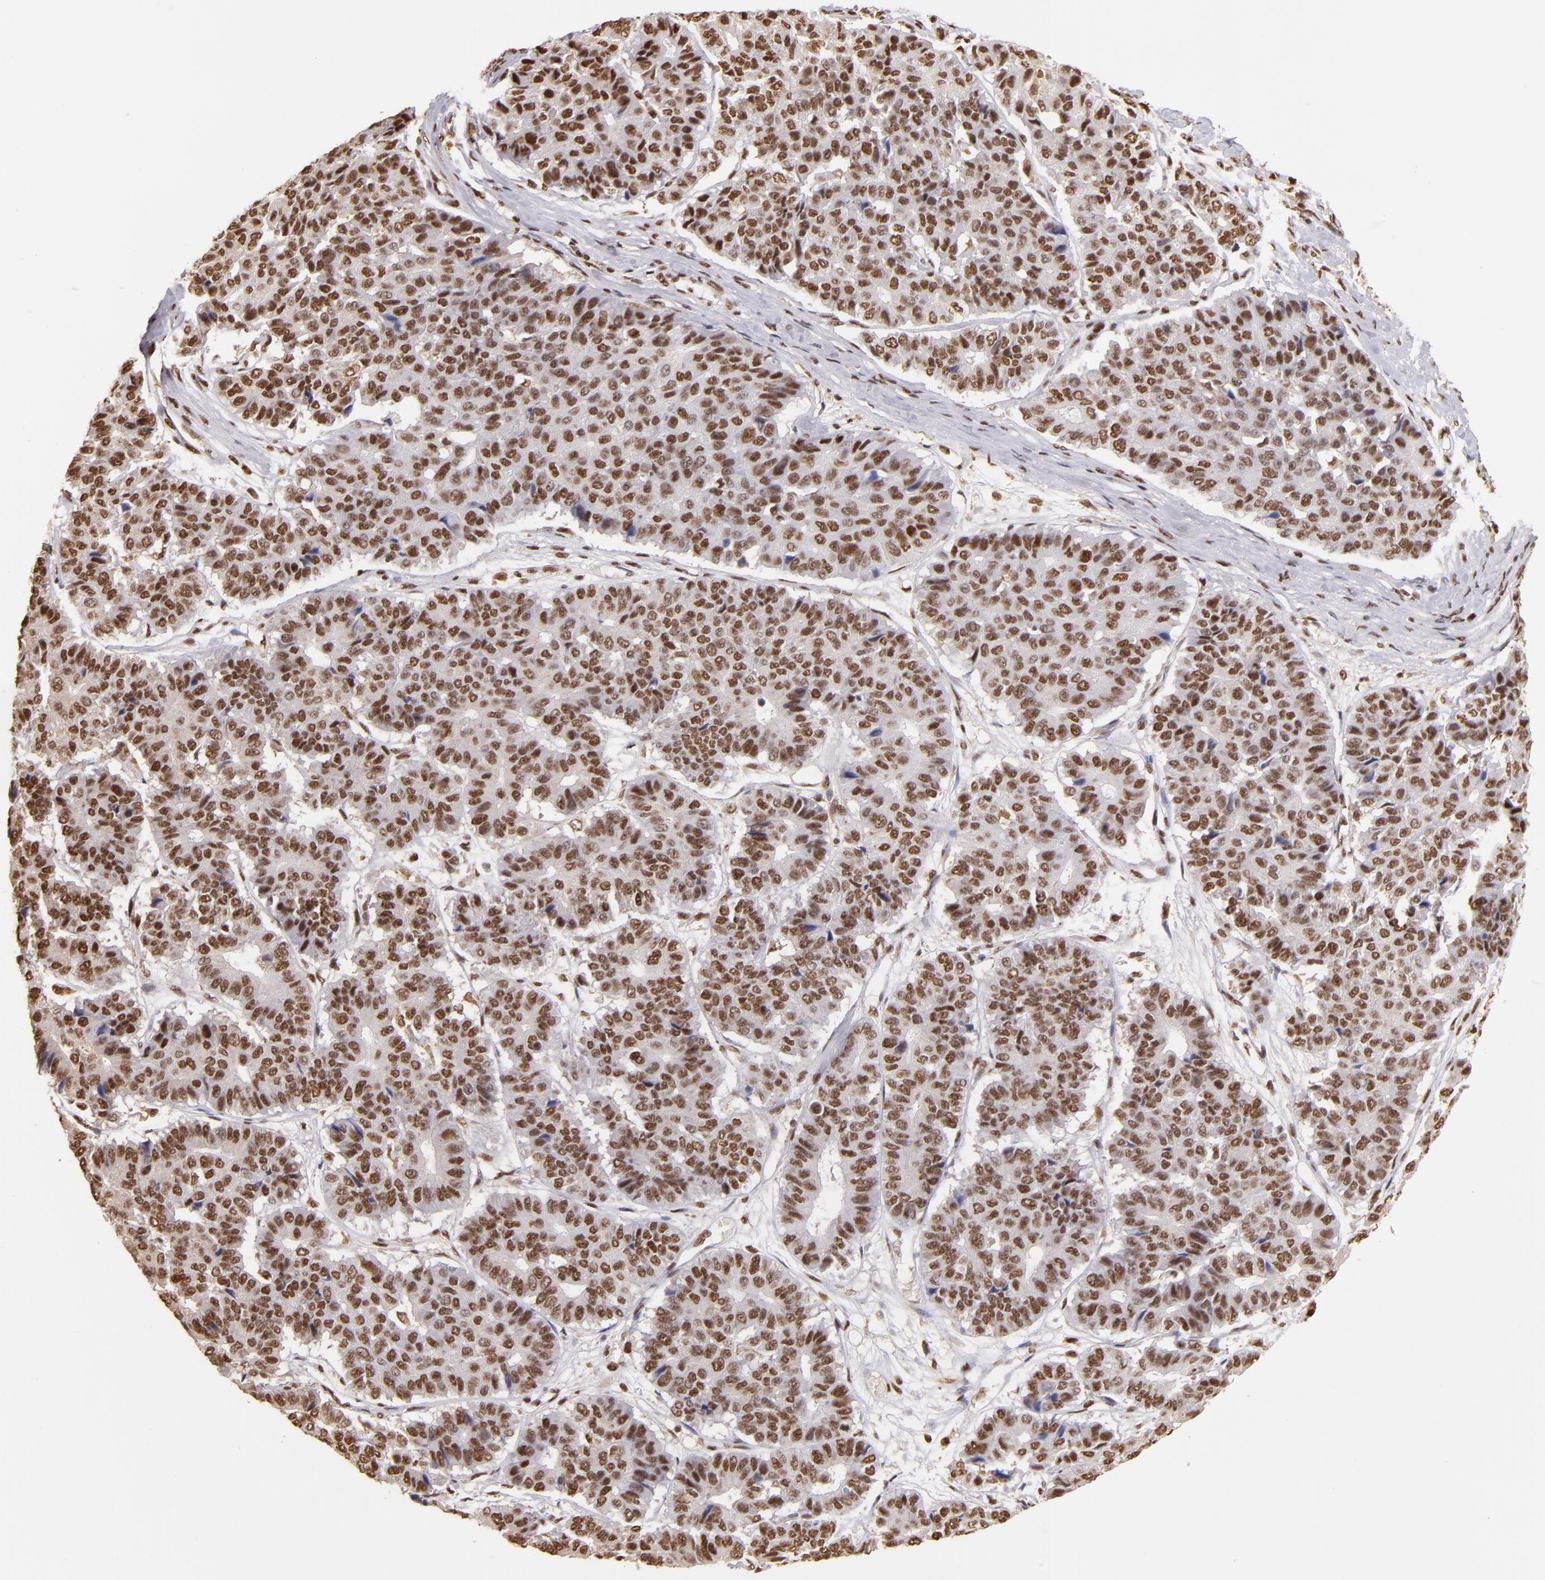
{"staining": {"intensity": "moderate", "quantity": ">75%", "location": "nuclear"}, "tissue": "pancreatic cancer", "cell_type": "Tumor cells", "image_type": "cancer", "snomed": [{"axis": "morphology", "description": "Adenocarcinoma, NOS"}, {"axis": "topography", "description": "Pancreas"}], "caption": "Moderate nuclear staining for a protein is seen in about >75% of tumor cells of pancreatic adenocarcinoma using IHC.", "gene": "SP1", "patient": {"sex": "male", "age": 50}}